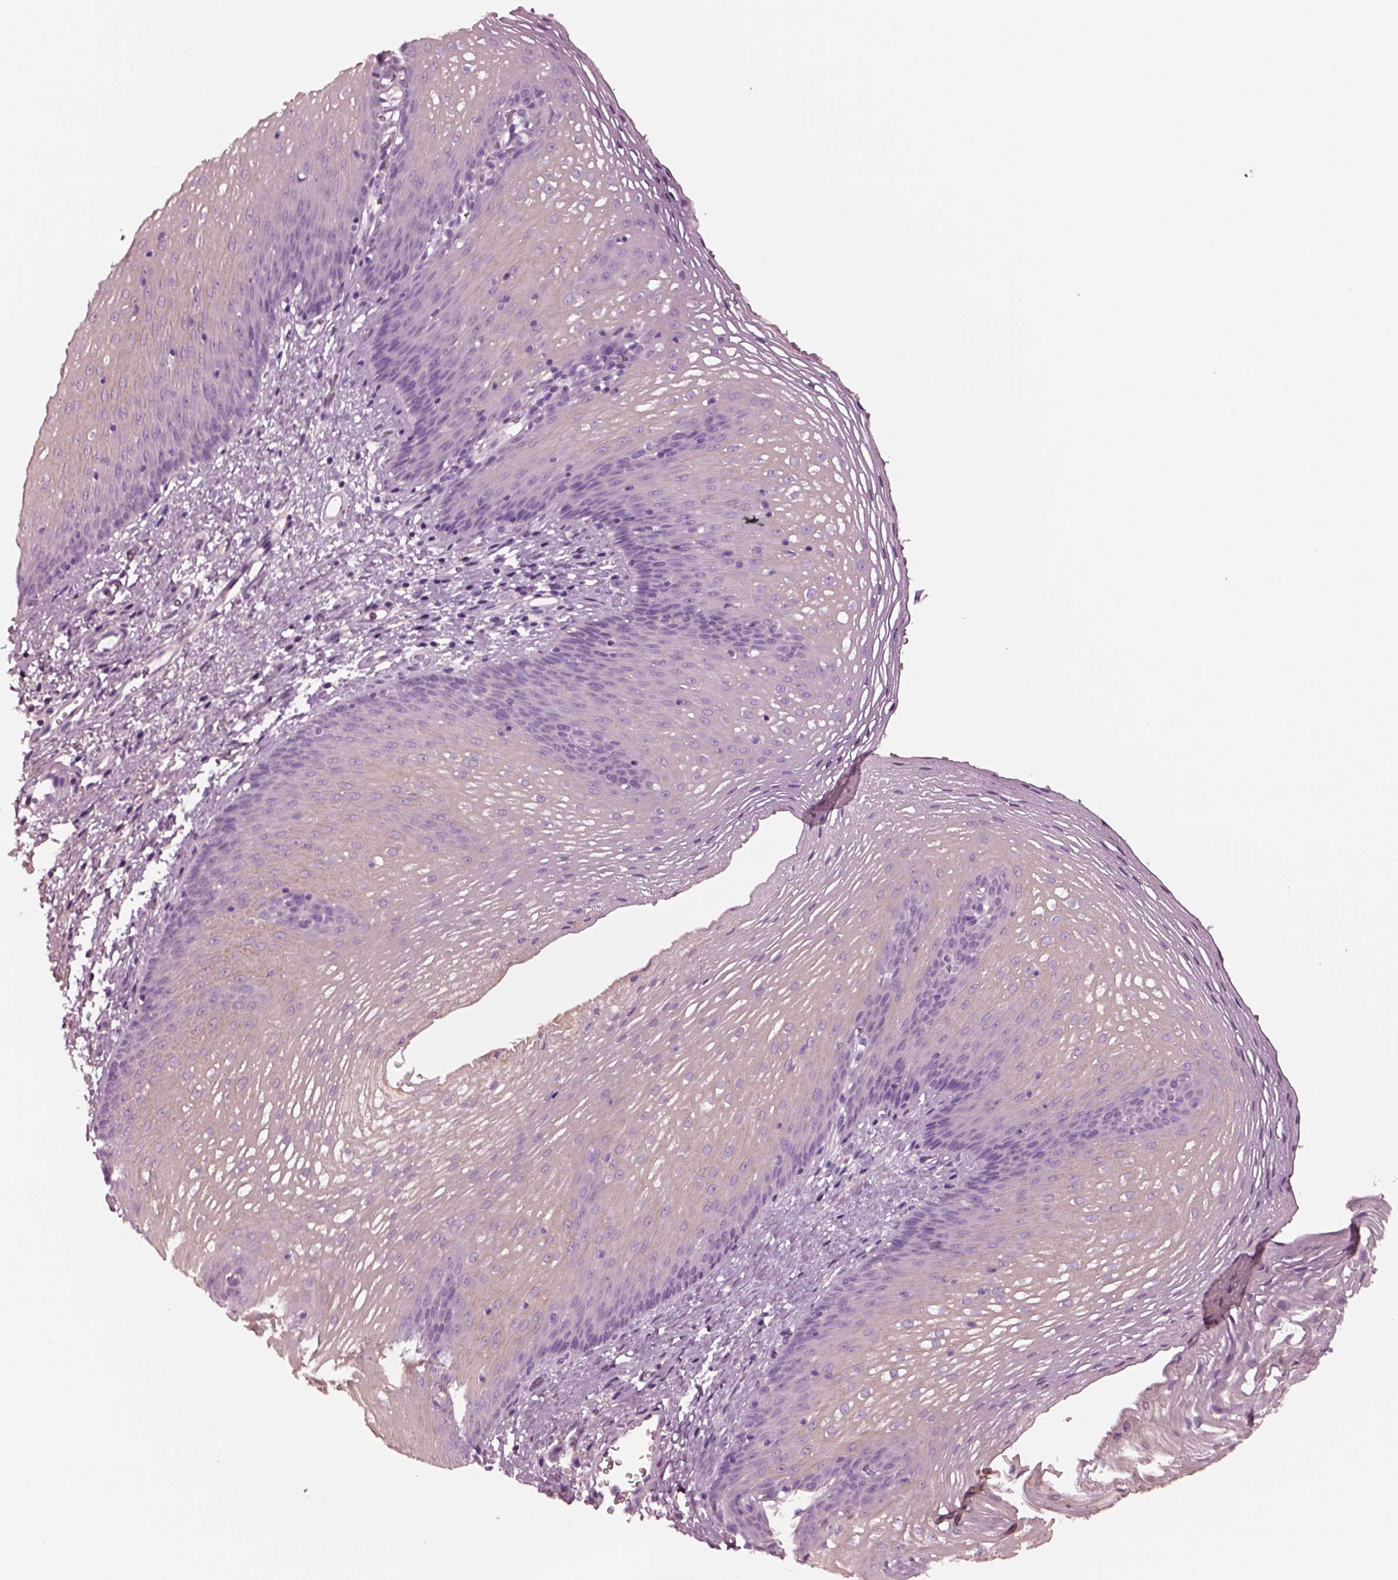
{"staining": {"intensity": "negative", "quantity": "none", "location": "none"}, "tissue": "esophagus", "cell_type": "Squamous epithelial cells", "image_type": "normal", "snomed": [{"axis": "morphology", "description": "Normal tissue, NOS"}, {"axis": "topography", "description": "Esophagus"}], "caption": "This image is of normal esophagus stained with immunohistochemistry to label a protein in brown with the nuclei are counter-stained blue. There is no positivity in squamous epithelial cells.", "gene": "NMRK2", "patient": {"sex": "male", "age": 76}}